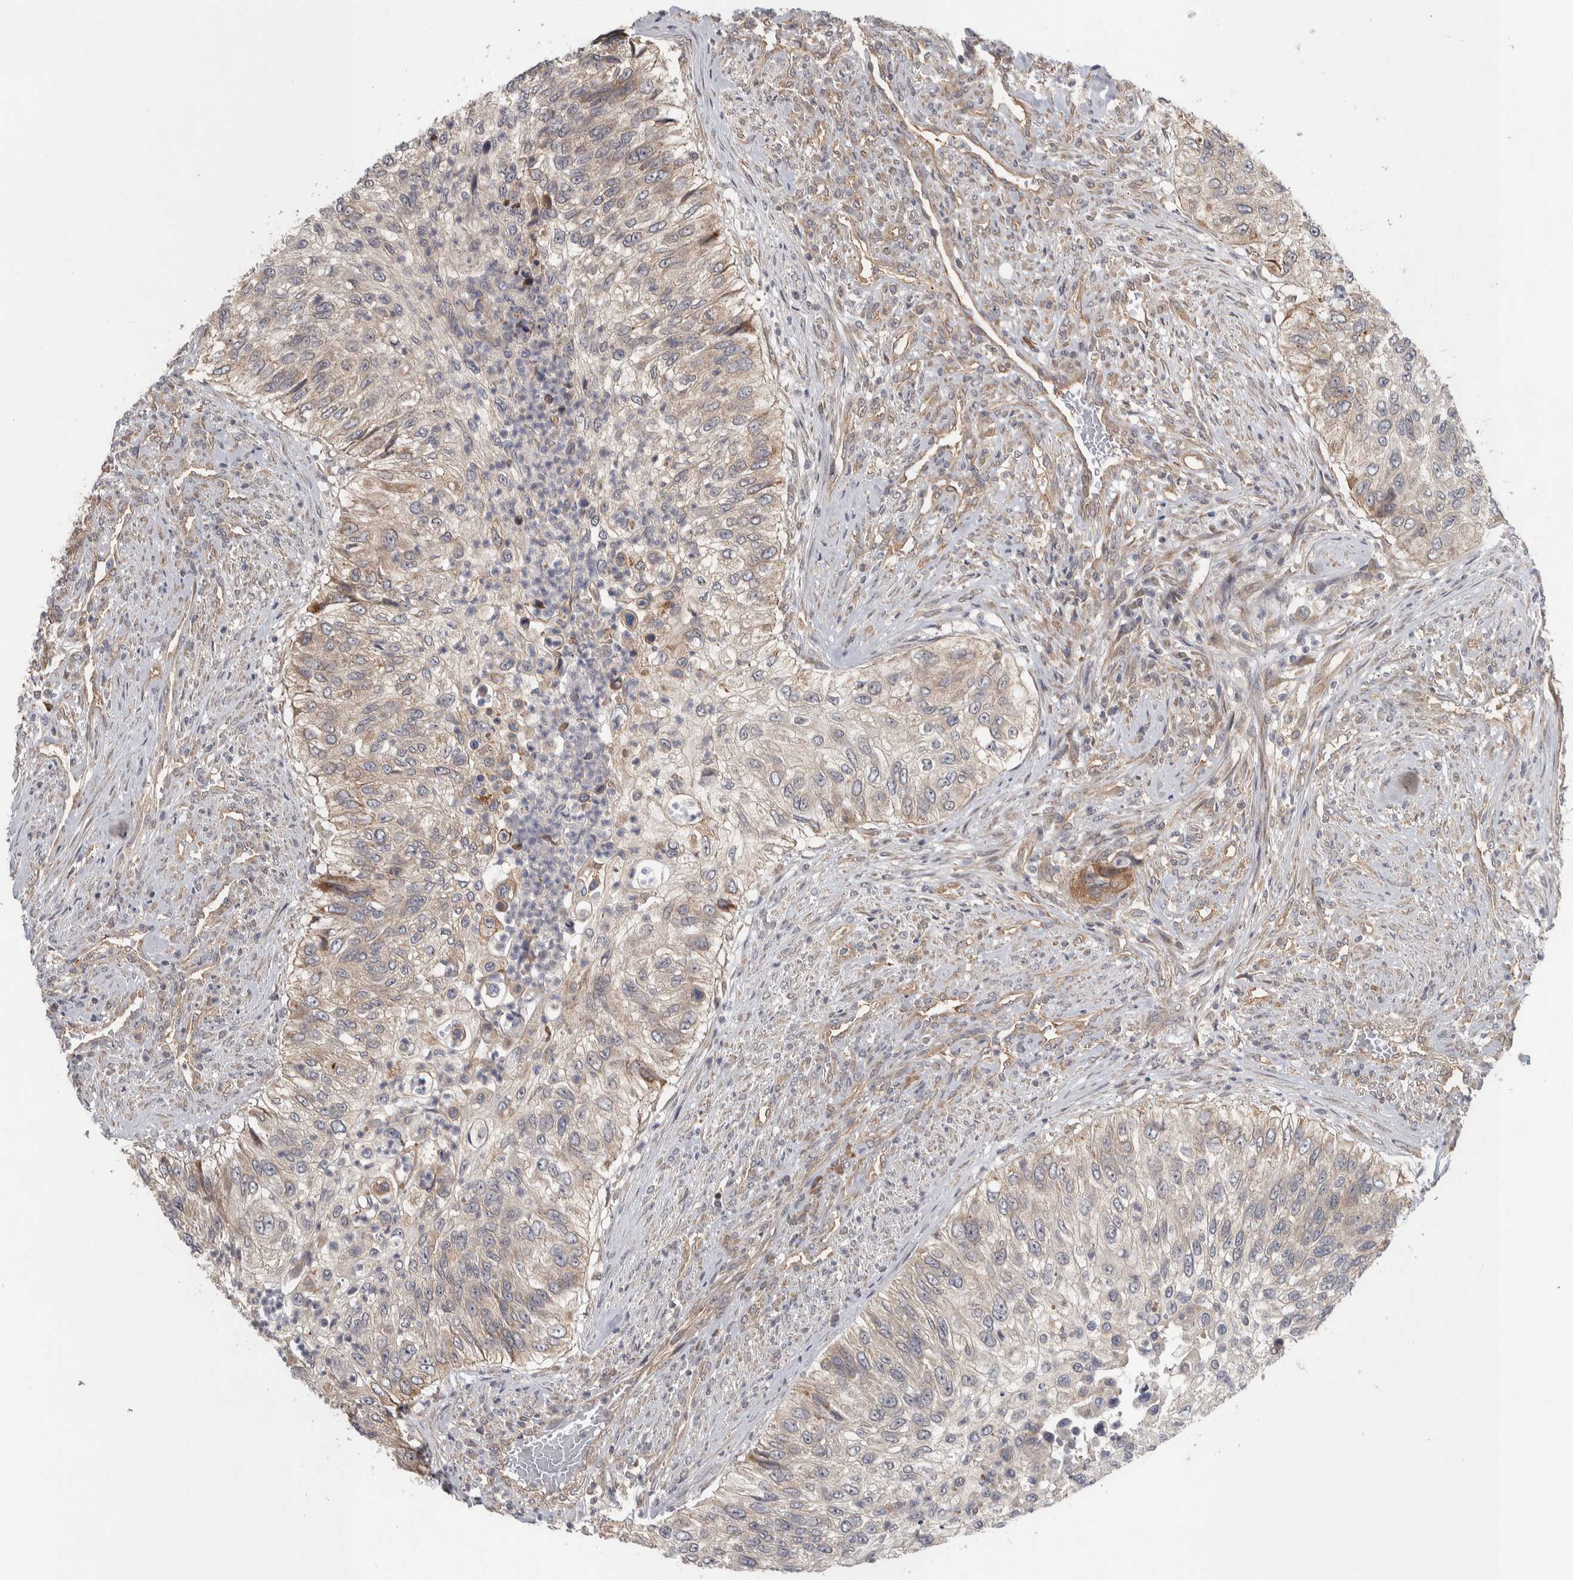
{"staining": {"intensity": "weak", "quantity": "25%-75%", "location": "cytoplasmic/membranous"}, "tissue": "urothelial cancer", "cell_type": "Tumor cells", "image_type": "cancer", "snomed": [{"axis": "morphology", "description": "Urothelial carcinoma, High grade"}, {"axis": "topography", "description": "Urinary bladder"}], "caption": "A histopathology image showing weak cytoplasmic/membranous expression in about 25%-75% of tumor cells in high-grade urothelial carcinoma, as visualized by brown immunohistochemical staining.", "gene": "TBC1D31", "patient": {"sex": "female", "age": 60}}